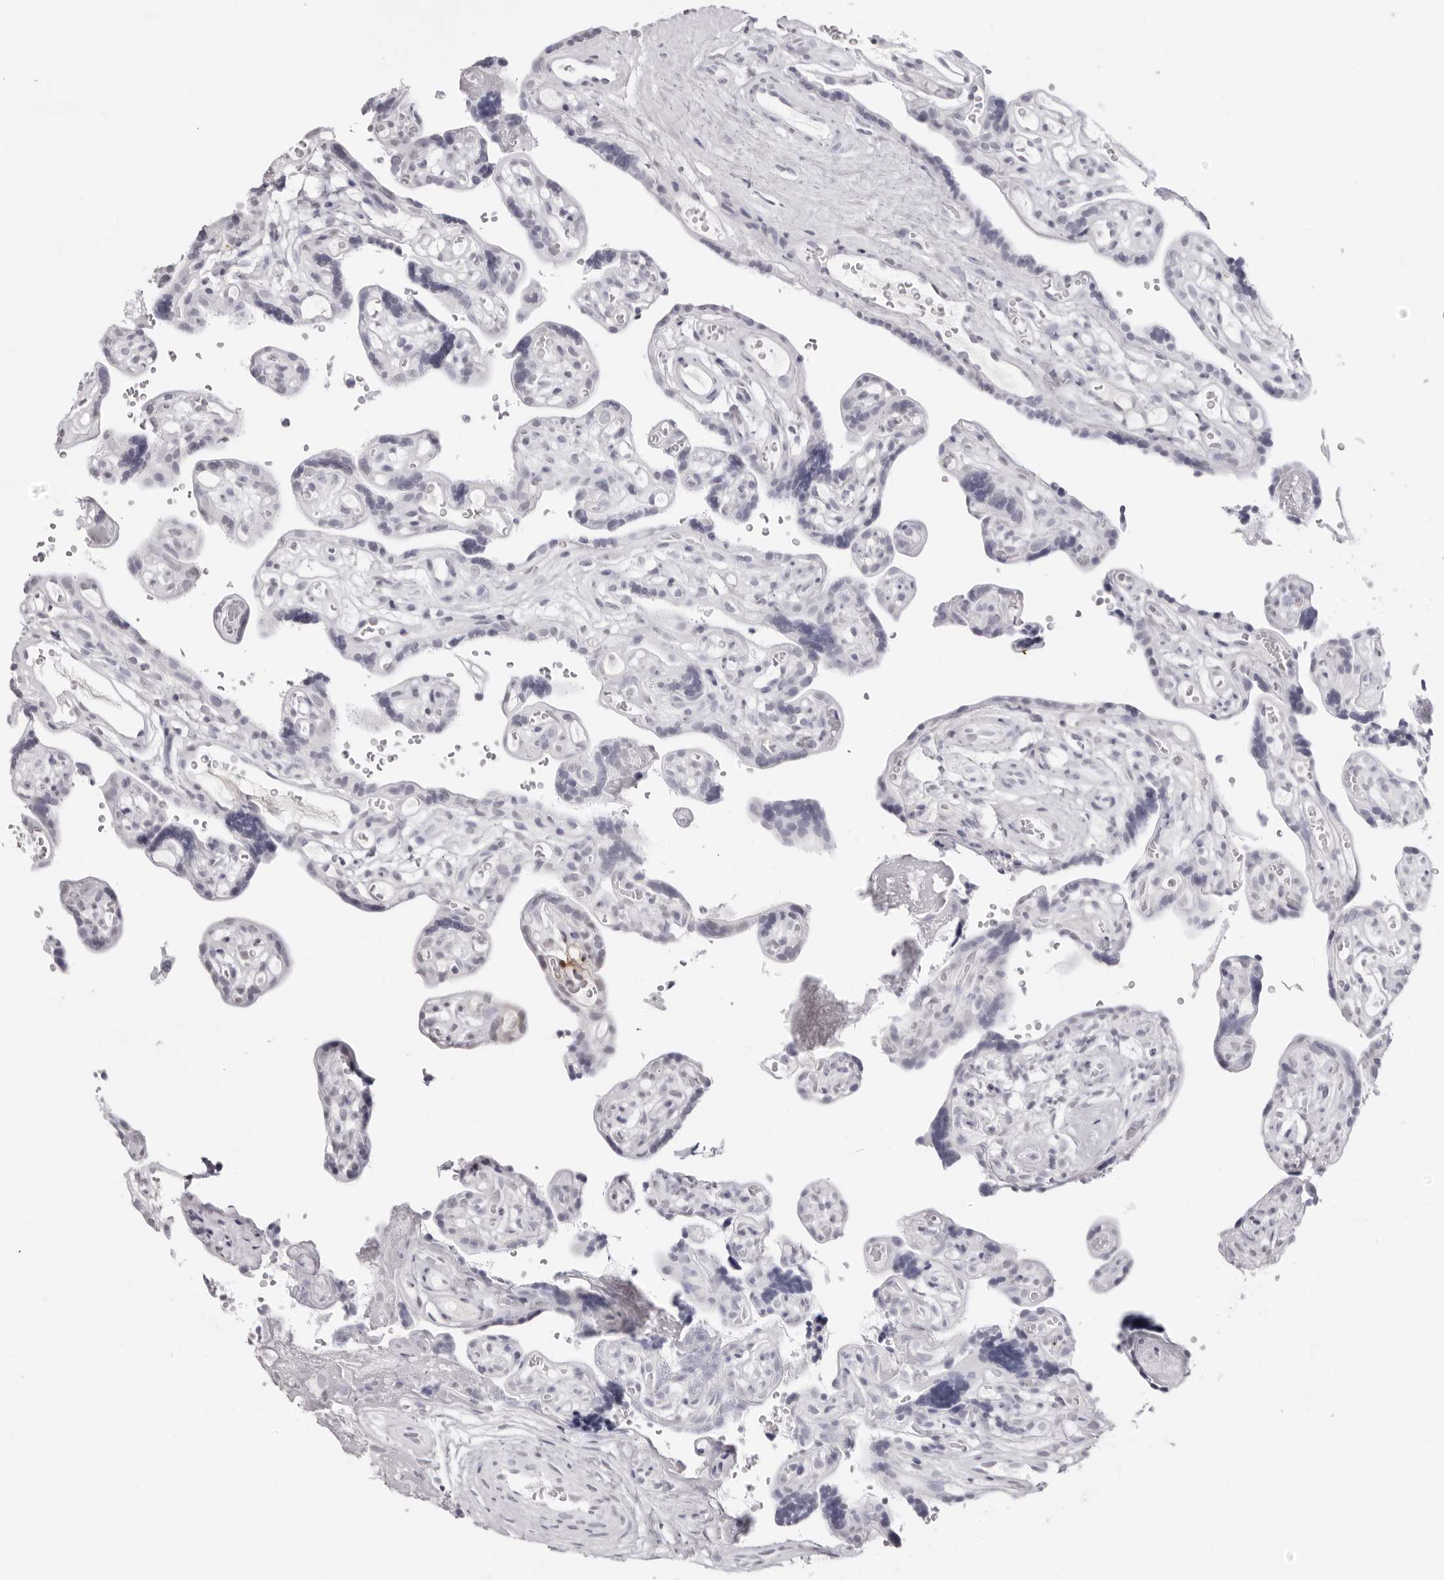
{"staining": {"intensity": "negative", "quantity": "none", "location": "none"}, "tissue": "placenta", "cell_type": "Decidual cells", "image_type": "normal", "snomed": [{"axis": "morphology", "description": "Normal tissue, NOS"}, {"axis": "topography", "description": "Placenta"}], "caption": "A photomicrograph of human placenta is negative for staining in decidual cells. Nuclei are stained in blue.", "gene": "CST5", "patient": {"sex": "female", "age": 30}}